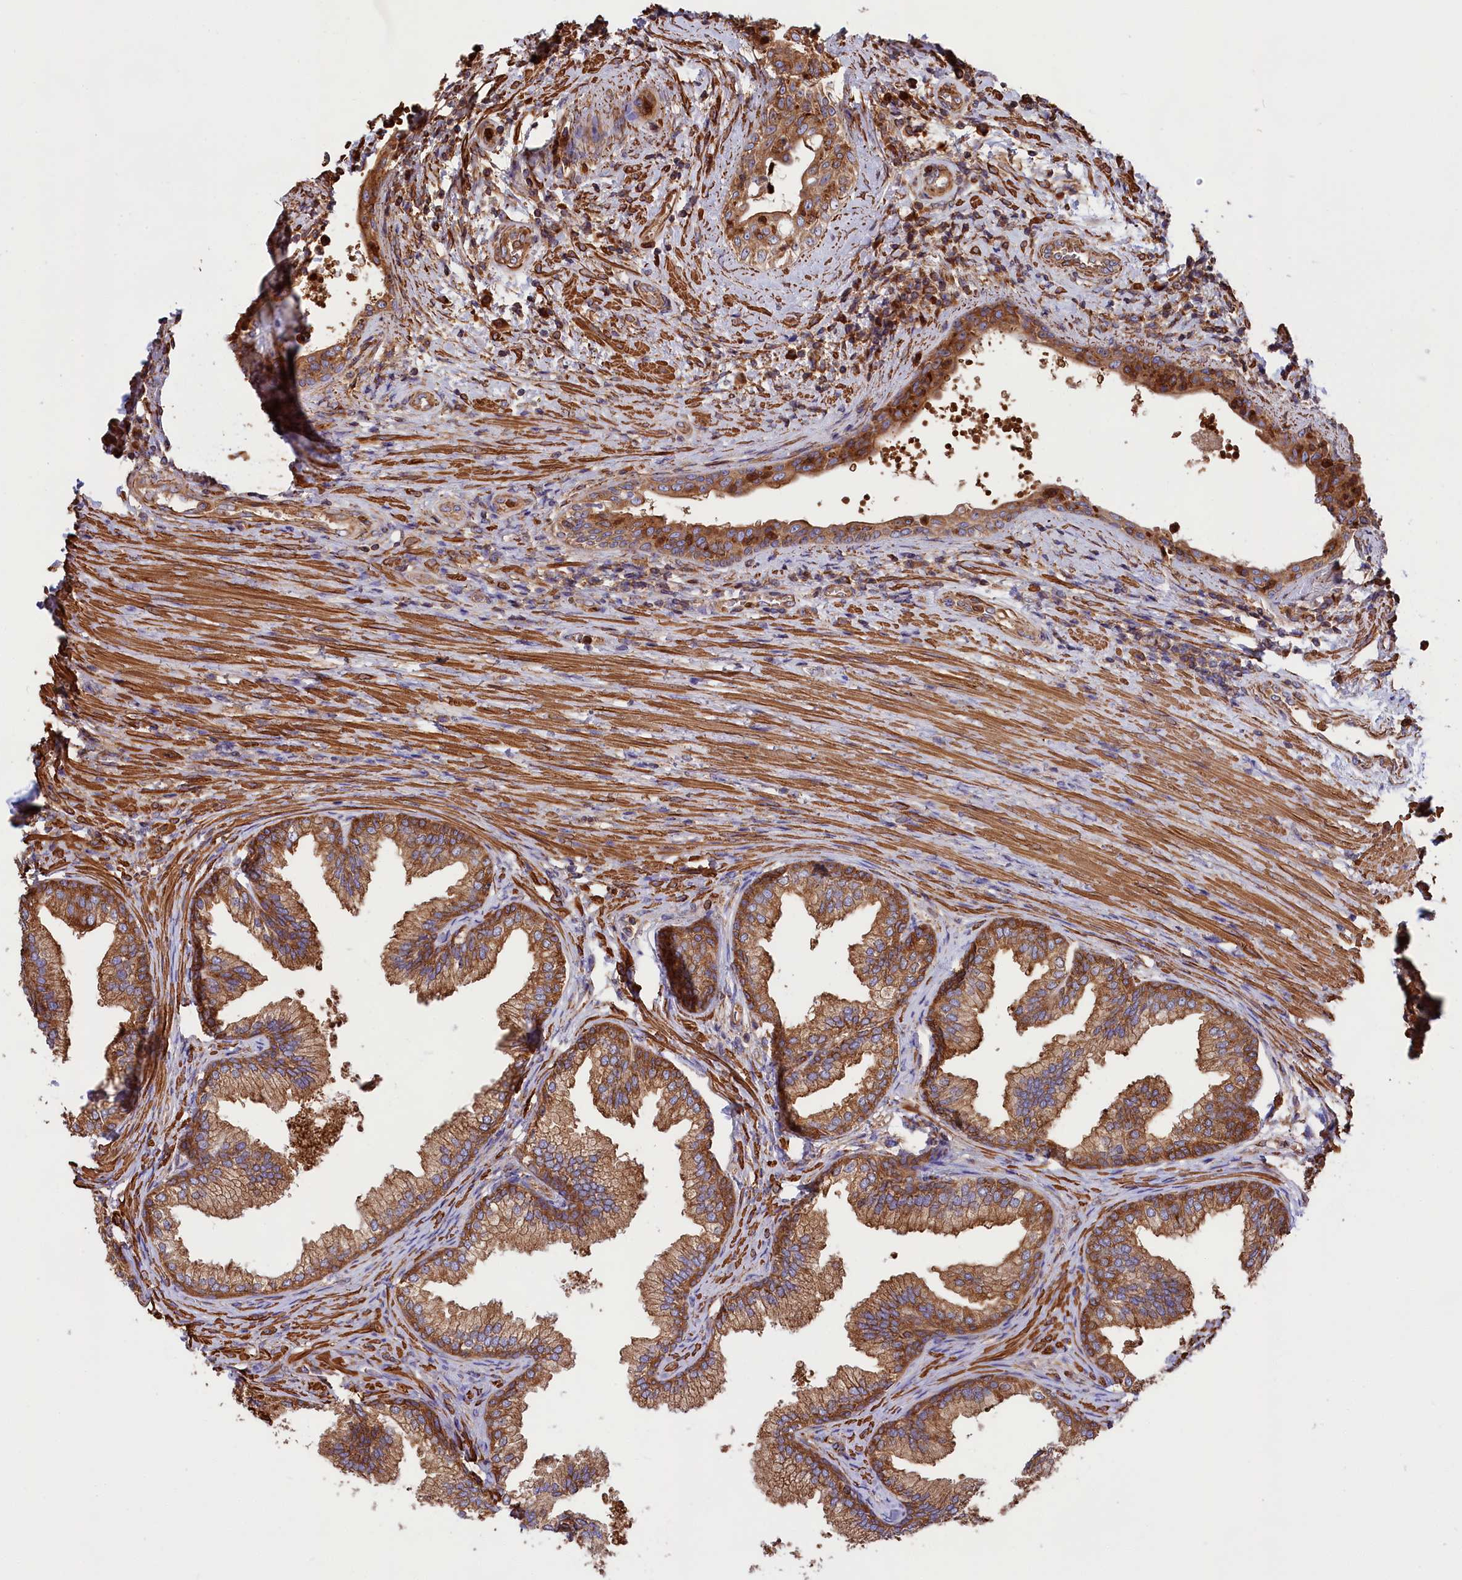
{"staining": {"intensity": "moderate", "quantity": ">75%", "location": "cytoplasmic/membranous"}, "tissue": "prostate", "cell_type": "Glandular cells", "image_type": "normal", "snomed": [{"axis": "morphology", "description": "Normal tissue, NOS"}, {"axis": "topography", "description": "Prostate"}], "caption": "A brown stain labels moderate cytoplasmic/membranous positivity of a protein in glandular cells of unremarkable human prostate.", "gene": "GYS1", "patient": {"sex": "male", "age": 76}}